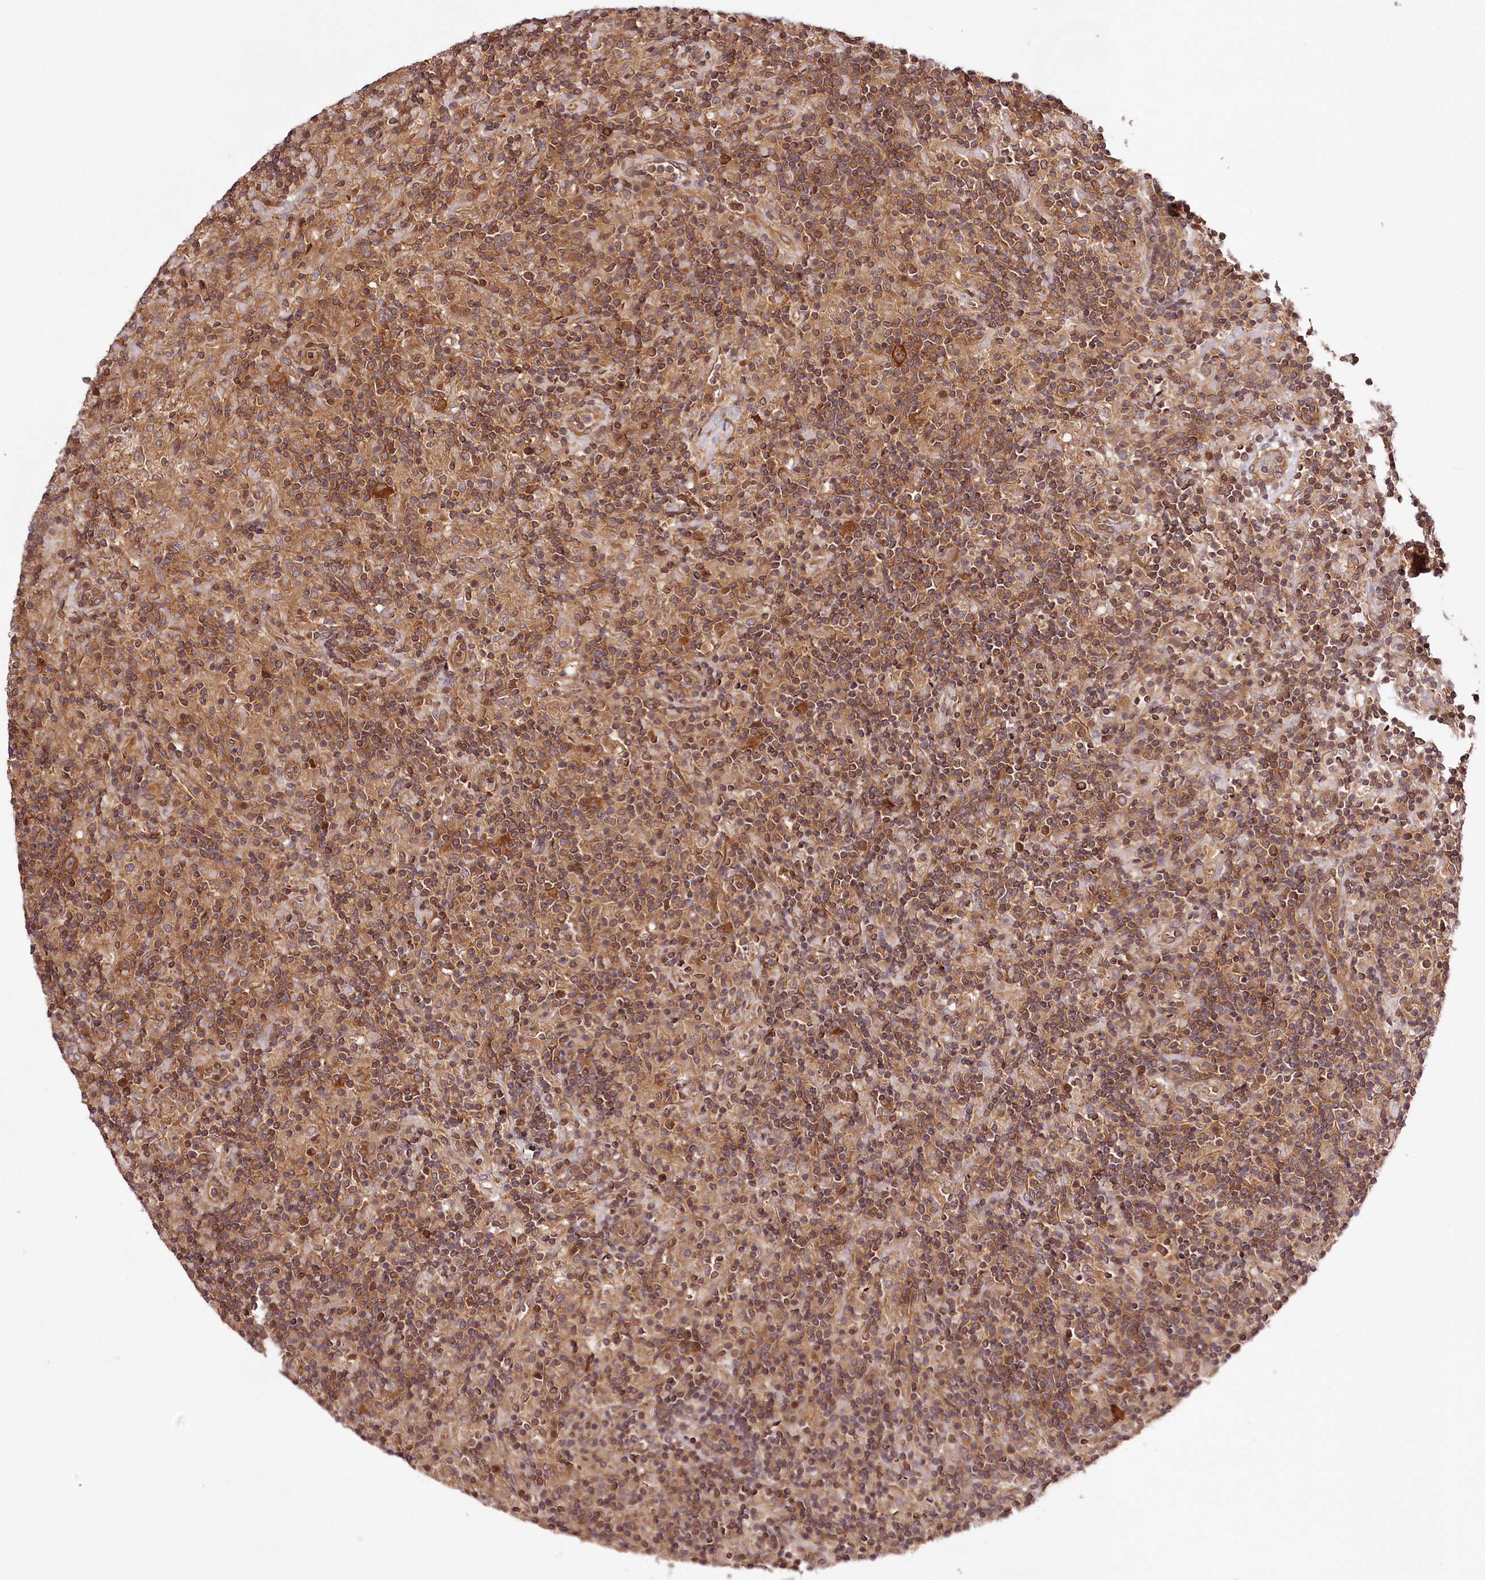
{"staining": {"intensity": "moderate", "quantity": ">75%", "location": "cytoplasmic/membranous"}, "tissue": "lymphoma", "cell_type": "Tumor cells", "image_type": "cancer", "snomed": [{"axis": "morphology", "description": "Hodgkin's disease, NOS"}, {"axis": "topography", "description": "Lymph node"}], "caption": "This photomicrograph reveals lymphoma stained with immunohistochemistry to label a protein in brown. The cytoplasmic/membranous of tumor cells show moderate positivity for the protein. Nuclei are counter-stained blue.", "gene": "TARS1", "patient": {"sex": "male", "age": 70}}